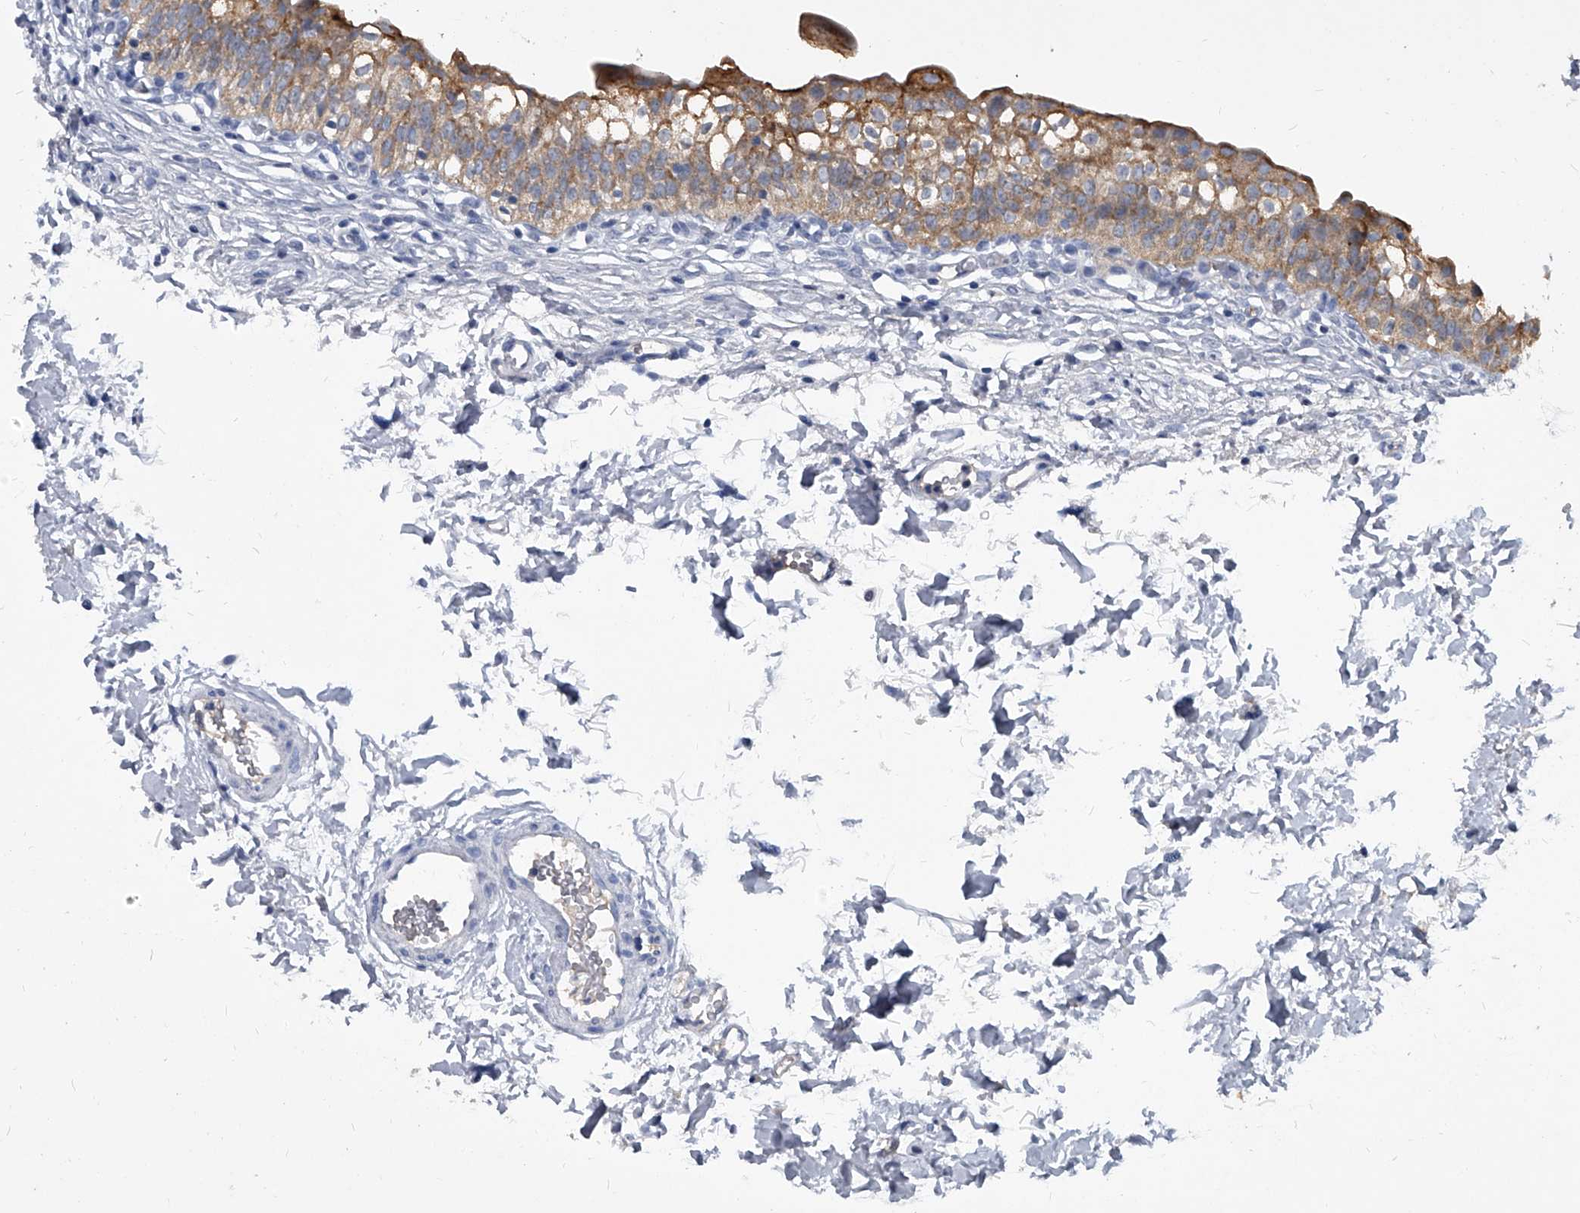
{"staining": {"intensity": "strong", "quantity": "25%-75%", "location": "cytoplasmic/membranous"}, "tissue": "urinary bladder", "cell_type": "Urothelial cells", "image_type": "normal", "snomed": [{"axis": "morphology", "description": "Normal tissue, NOS"}, {"axis": "topography", "description": "Urinary bladder"}], "caption": "Brown immunohistochemical staining in normal human urinary bladder displays strong cytoplasmic/membranous positivity in about 25%-75% of urothelial cells.", "gene": "BCAS1", "patient": {"sex": "male", "age": 55}}